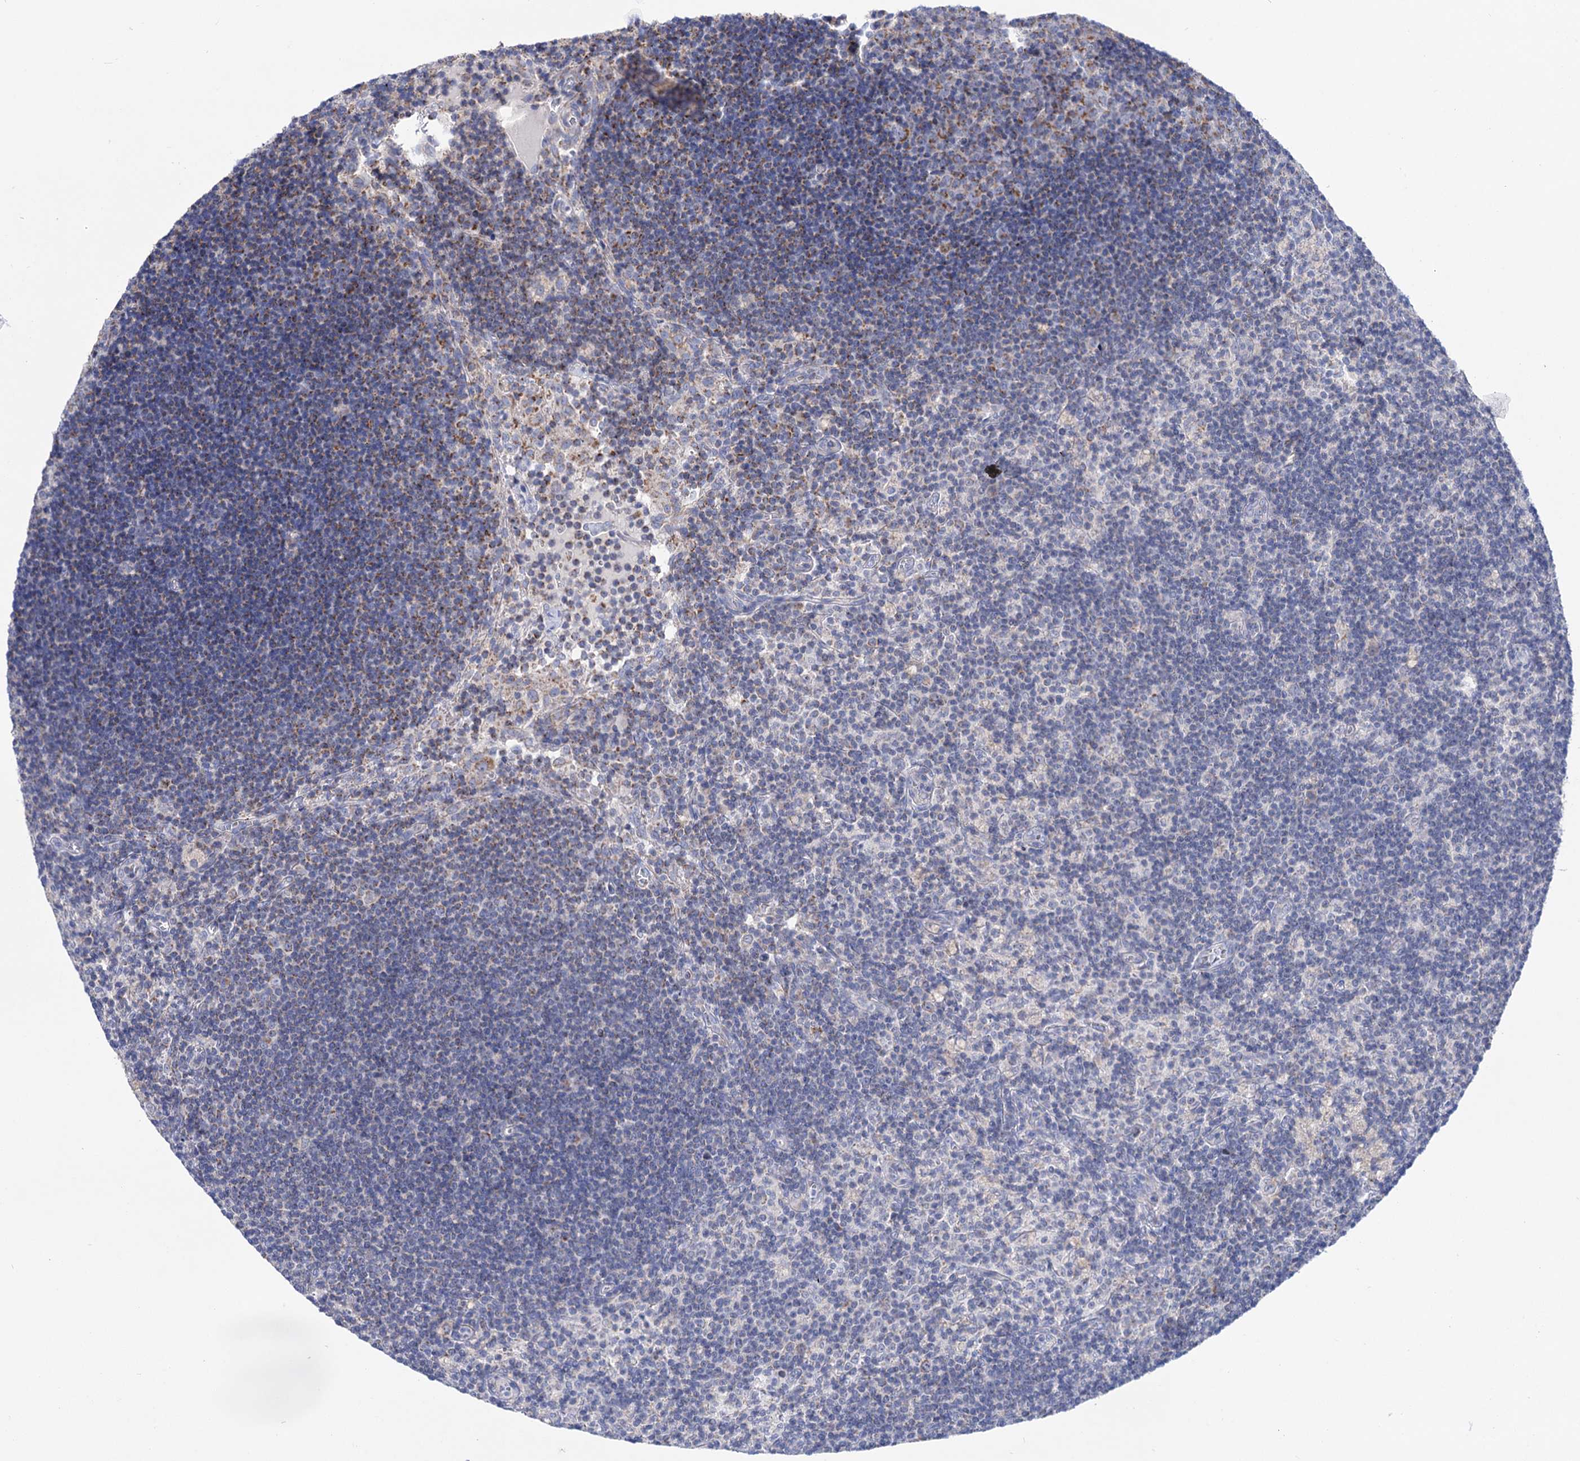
{"staining": {"intensity": "negative", "quantity": "none", "location": "none"}, "tissue": "lymph node", "cell_type": "Germinal center cells", "image_type": "normal", "snomed": [{"axis": "morphology", "description": "Normal tissue, NOS"}, {"axis": "topography", "description": "Lymph node"}], "caption": "This histopathology image is of benign lymph node stained with IHC to label a protein in brown with the nuclei are counter-stained blue. There is no positivity in germinal center cells. The staining was performed using DAB (3,3'-diaminobenzidine) to visualize the protein expression in brown, while the nuclei were stained in blue with hematoxylin (Magnification: 20x).", "gene": "YARS2", "patient": {"sex": "male", "age": 69}}